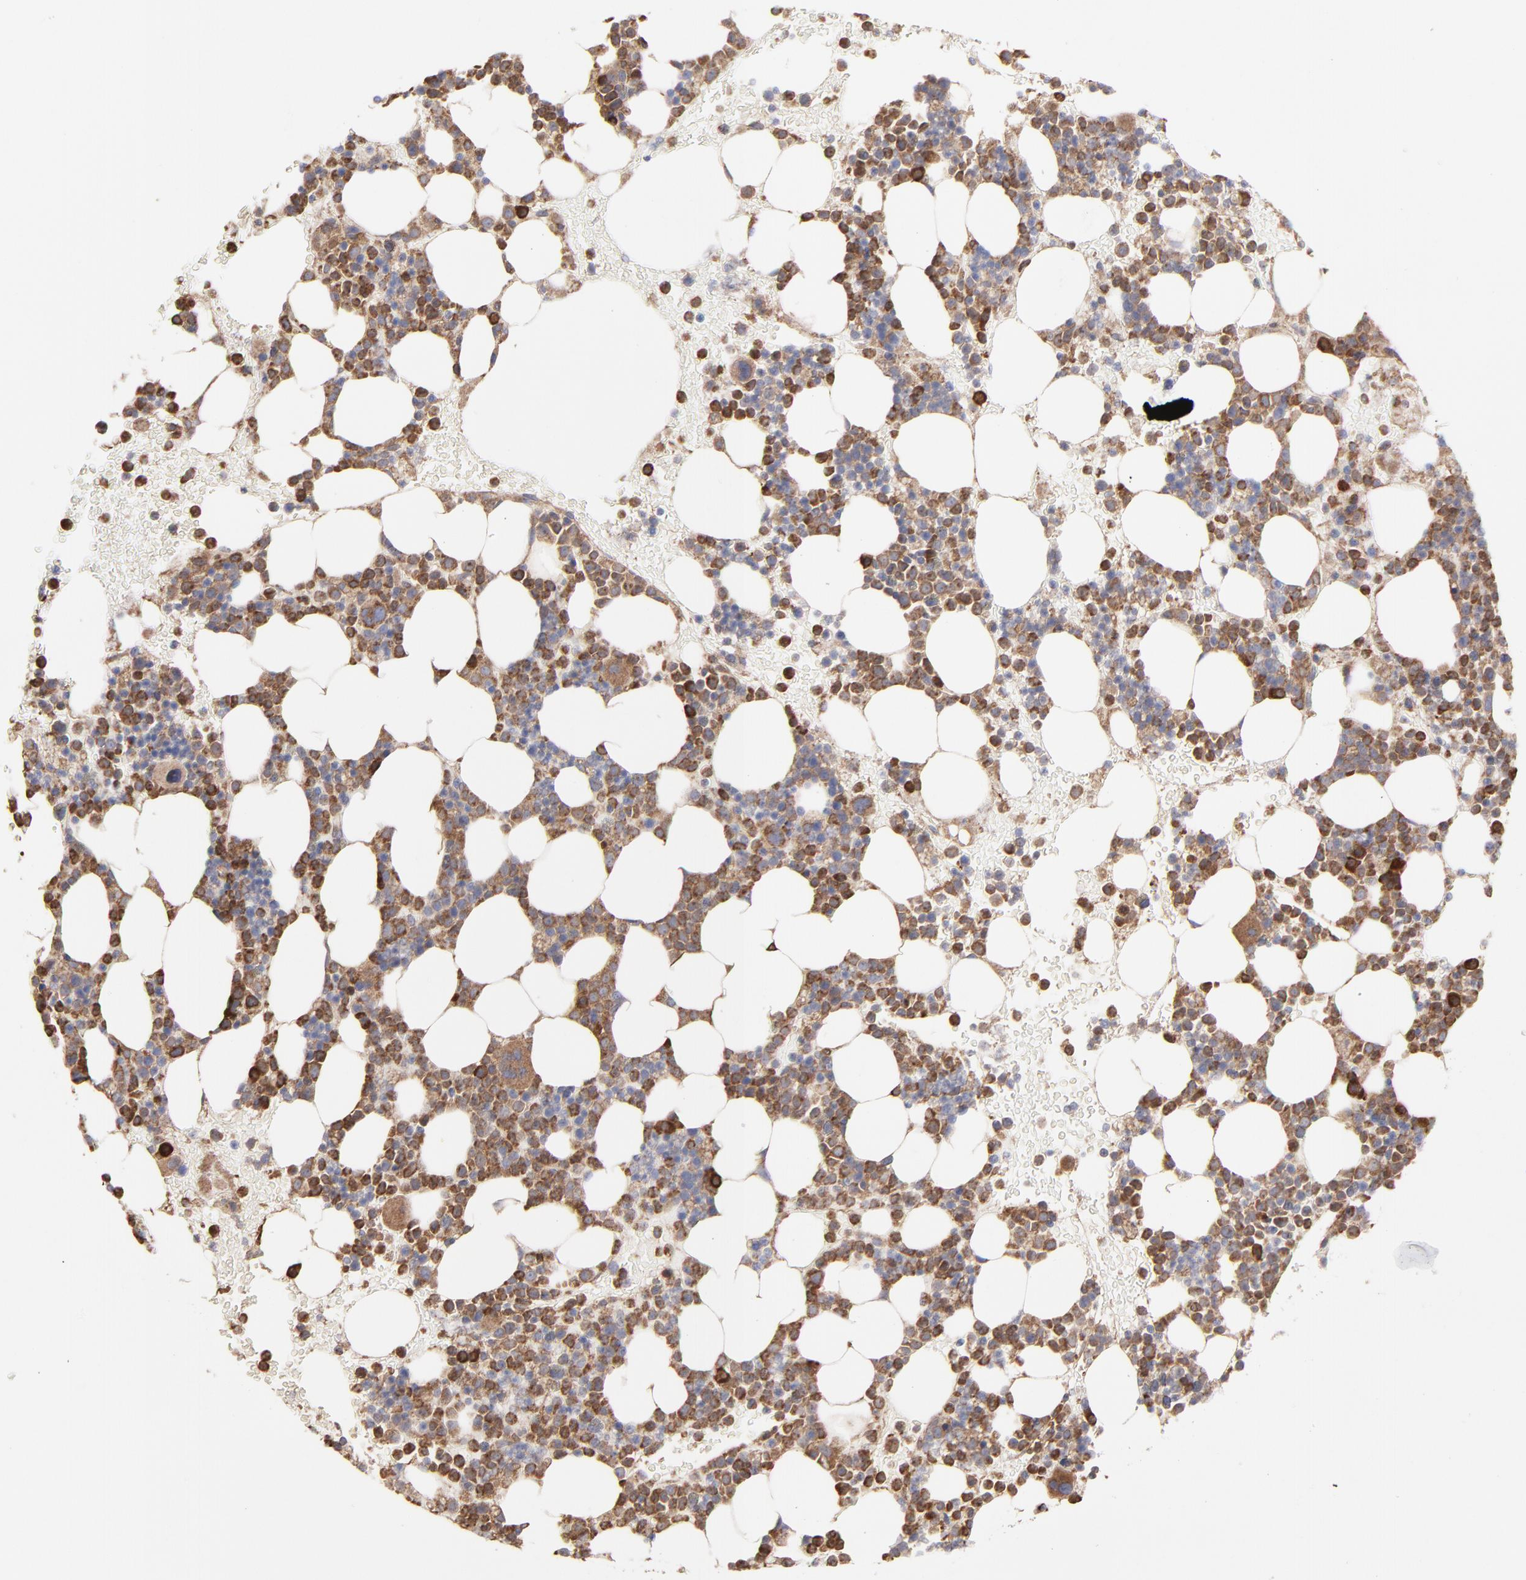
{"staining": {"intensity": "strong", "quantity": ">75%", "location": "cytoplasmic/membranous"}, "tissue": "bone marrow", "cell_type": "Hematopoietic cells", "image_type": "normal", "snomed": [{"axis": "morphology", "description": "Normal tissue, NOS"}, {"axis": "topography", "description": "Bone marrow"}], "caption": "This micrograph displays normal bone marrow stained with immunohistochemistry (IHC) to label a protein in brown. The cytoplasmic/membranous of hematopoietic cells show strong positivity for the protein. Nuclei are counter-stained blue.", "gene": "PFKM", "patient": {"sex": "male", "age": 17}}